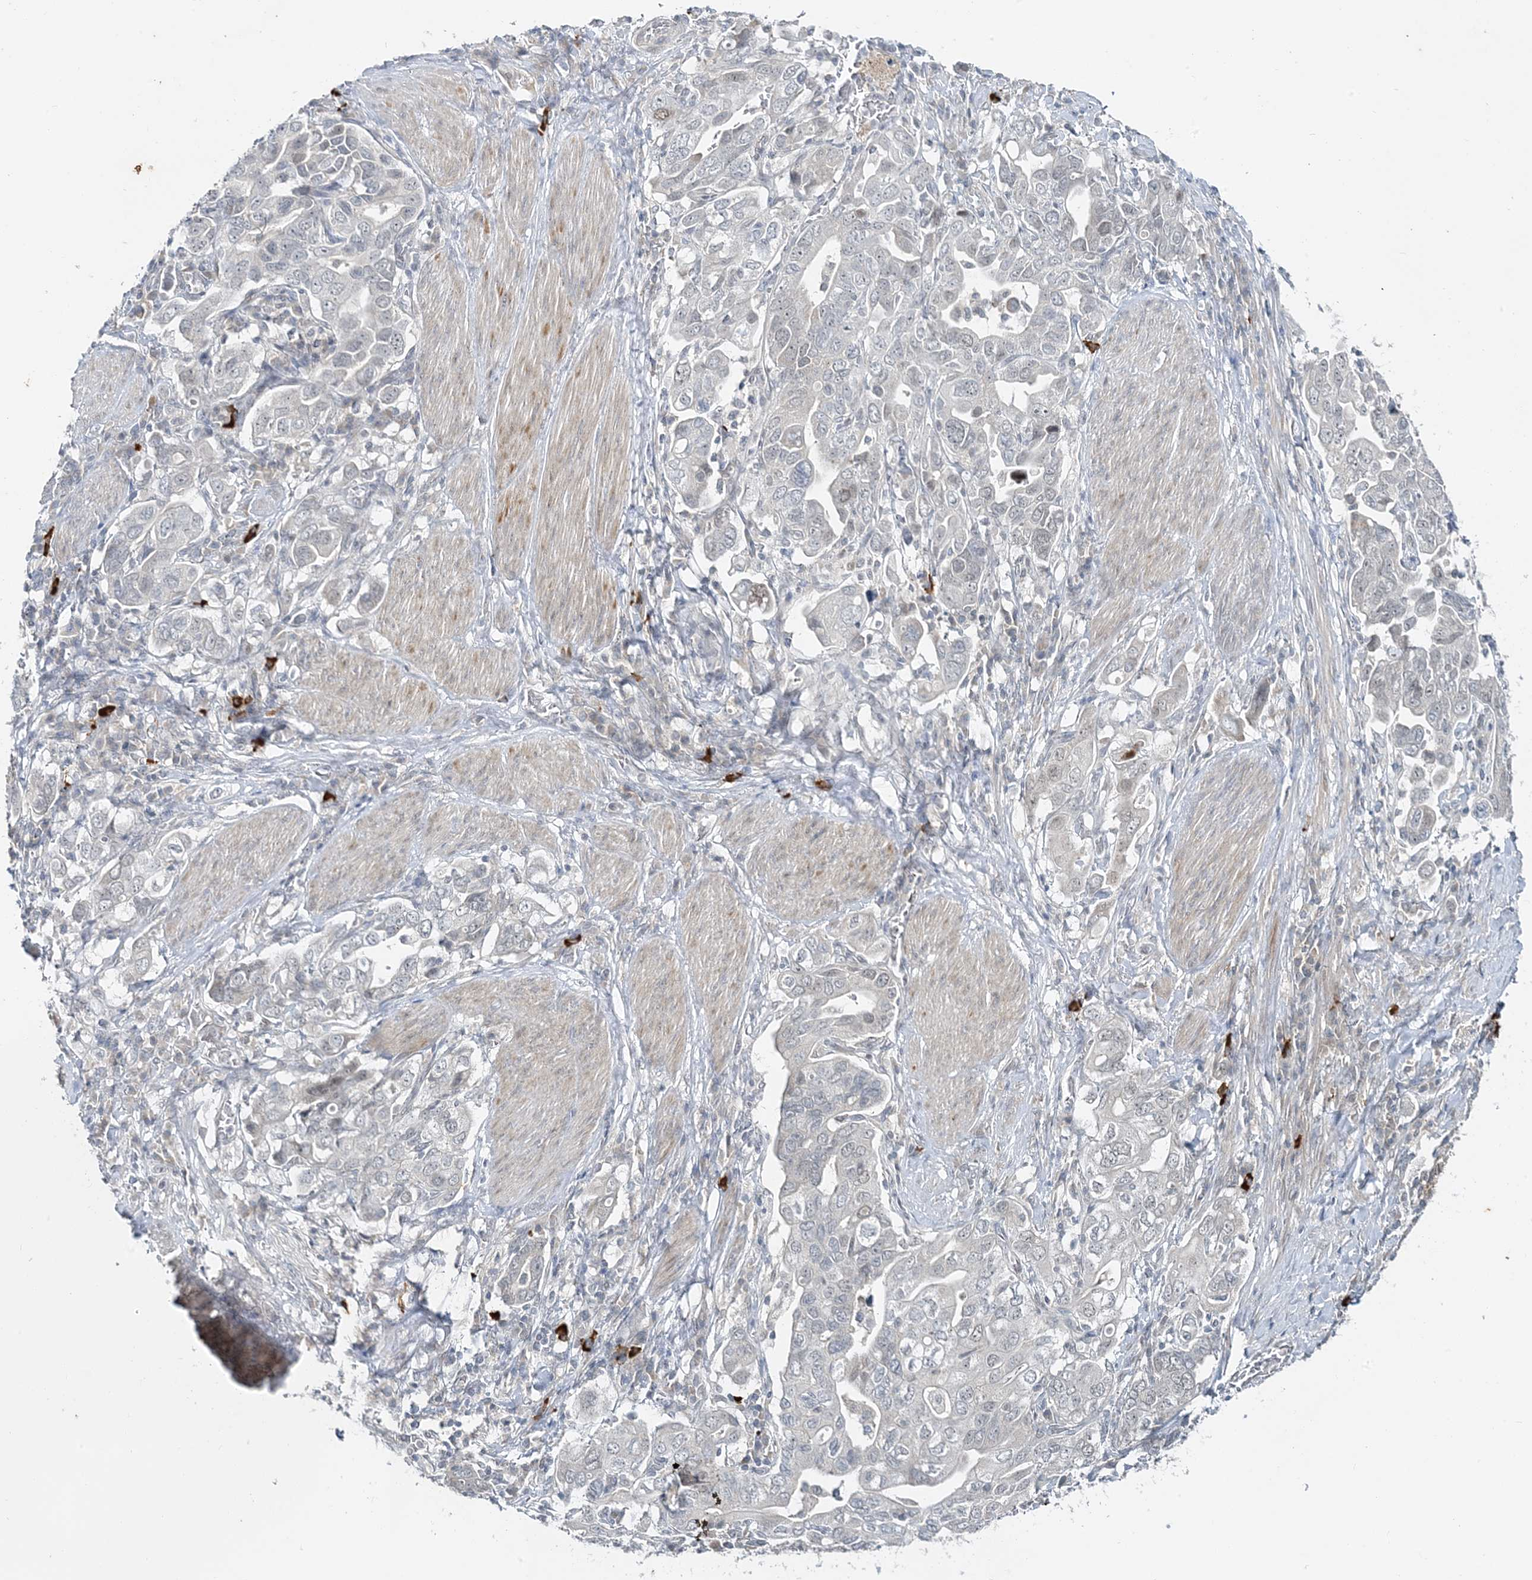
{"staining": {"intensity": "weak", "quantity": "<25%", "location": "nuclear"}, "tissue": "stomach cancer", "cell_type": "Tumor cells", "image_type": "cancer", "snomed": [{"axis": "morphology", "description": "Adenocarcinoma, NOS"}, {"axis": "topography", "description": "Stomach, upper"}], "caption": "This is a micrograph of immunohistochemistry staining of adenocarcinoma (stomach), which shows no expression in tumor cells.", "gene": "LEXM", "patient": {"sex": "male", "age": 62}}